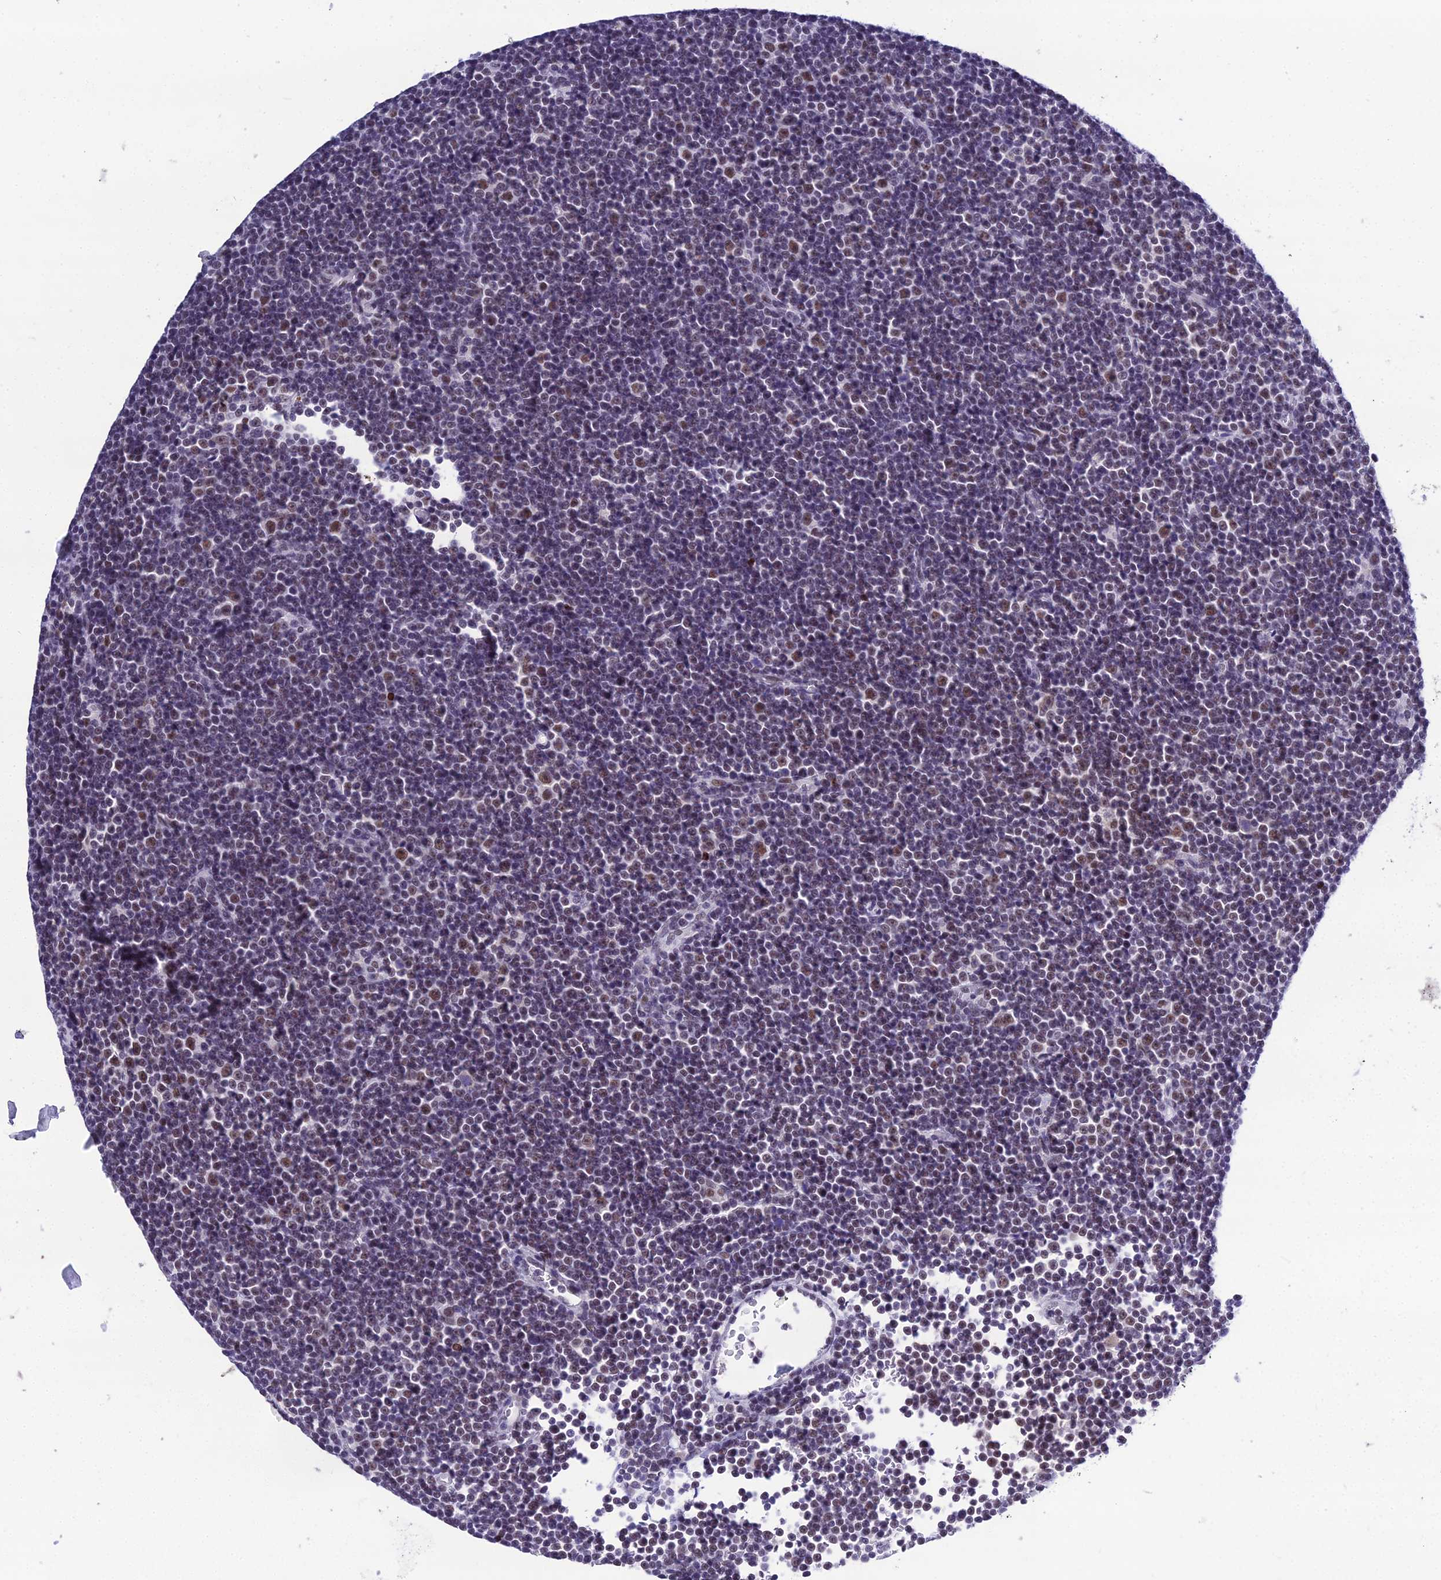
{"staining": {"intensity": "moderate", "quantity": "<25%", "location": "nuclear"}, "tissue": "lymphoma", "cell_type": "Tumor cells", "image_type": "cancer", "snomed": [{"axis": "morphology", "description": "Malignant lymphoma, non-Hodgkin's type, Low grade"}, {"axis": "topography", "description": "Lymph node"}], "caption": "Brown immunohistochemical staining in low-grade malignant lymphoma, non-Hodgkin's type demonstrates moderate nuclear staining in approximately <25% of tumor cells. (IHC, brightfield microscopy, high magnification).", "gene": "PPP4R2", "patient": {"sex": "female", "age": 67}}